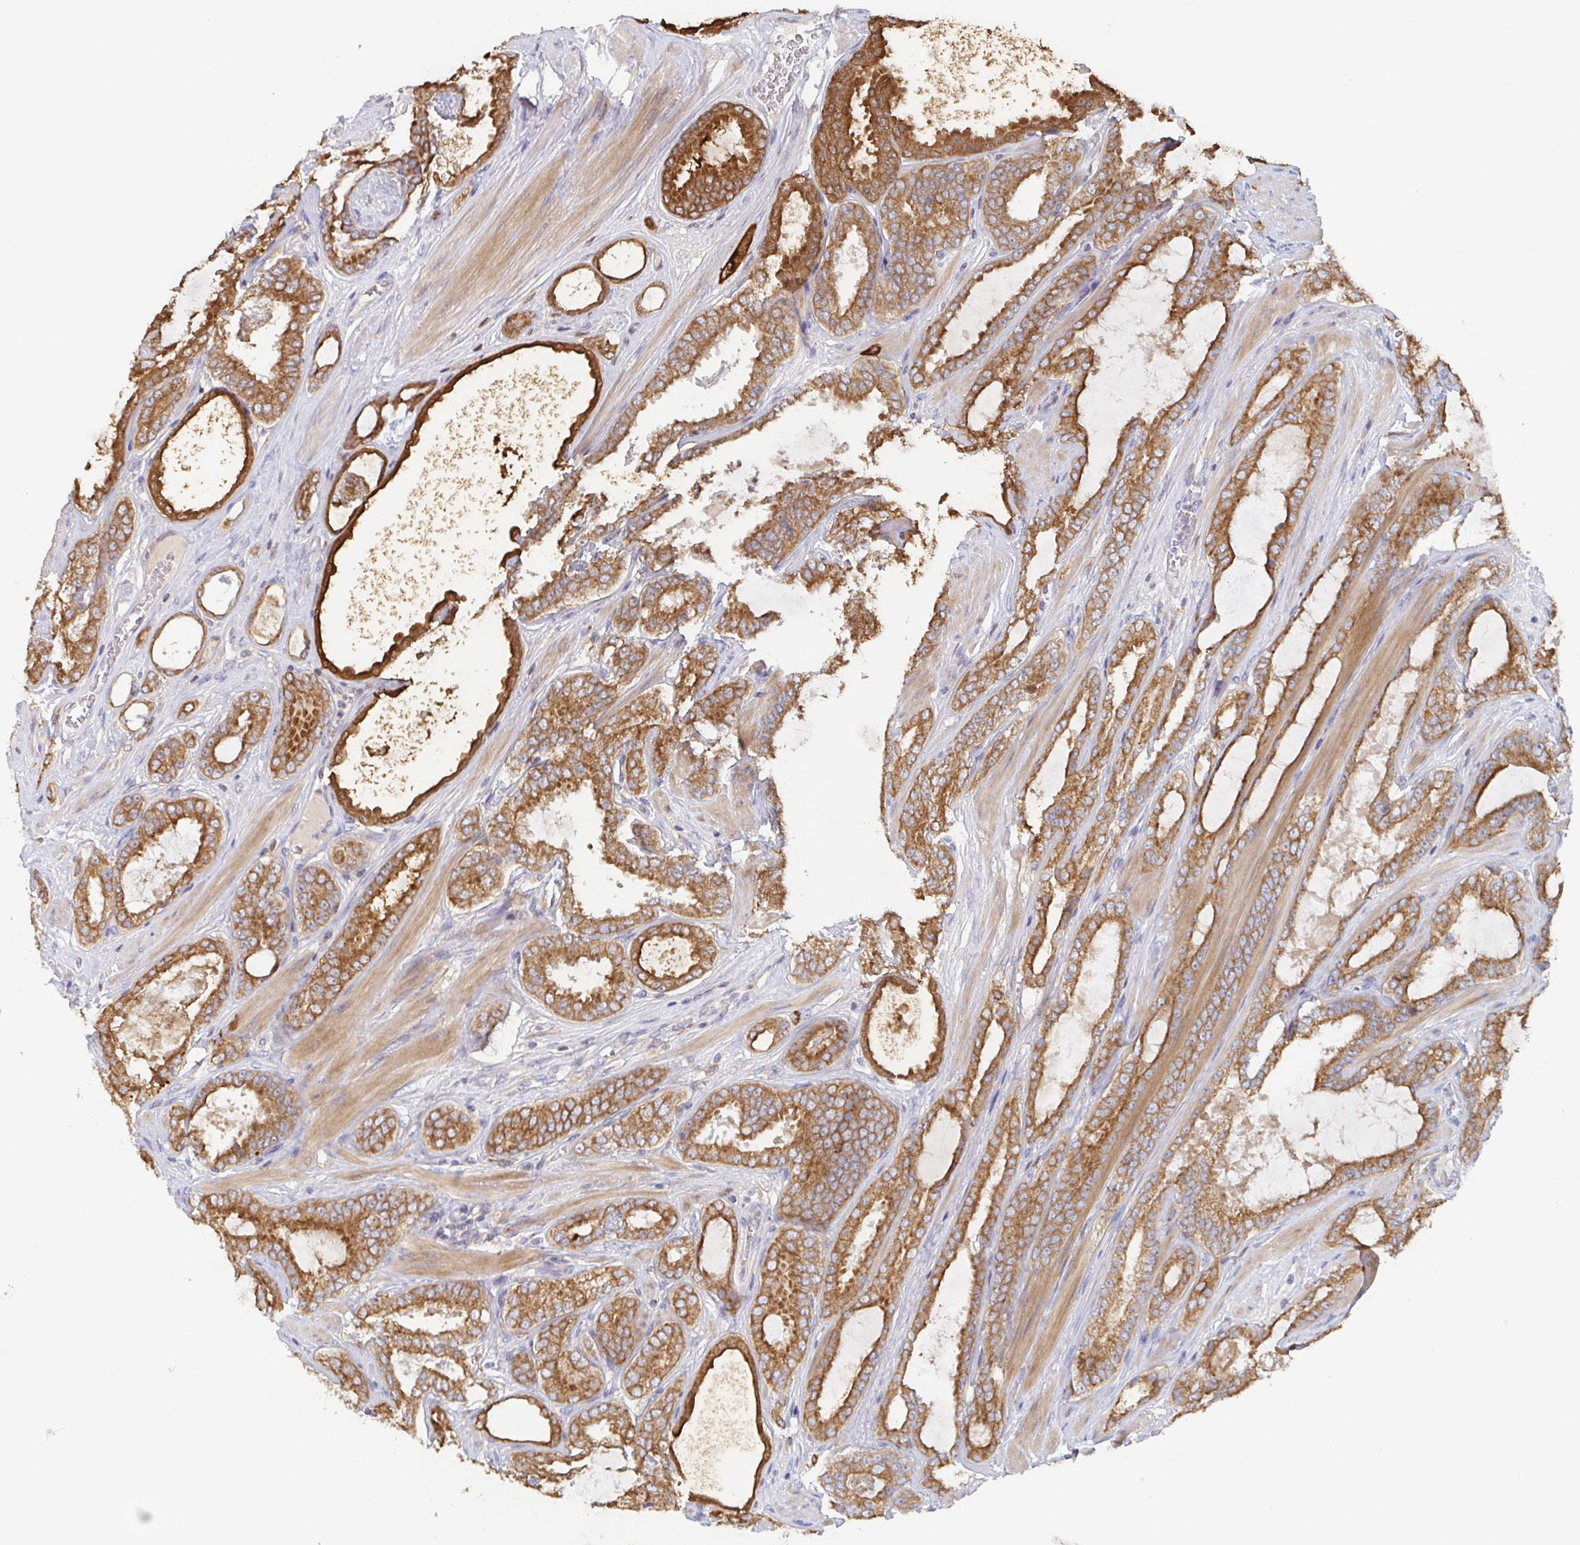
{"staining": {"intensity": "strong", "quantity": ">75%", "location": "cytoplasmic/membranous"}, "tissue": "prostate cancer", "cell_type": "Tumor cells", "image_type": "cancer", "snomed": [{"axis": "morphology", "description": "Adenocarcinoma, High grade"}, {"axis": "topography", "description": "Prostate"}], "caption": "A brown stain highlights strong cytoplasmic/membranous expression of a protein in human prostate high-grade adenocarcinoma tumor cells.", "gene": "TUFT1", "patient": {"sex": "male", "age": 63}}